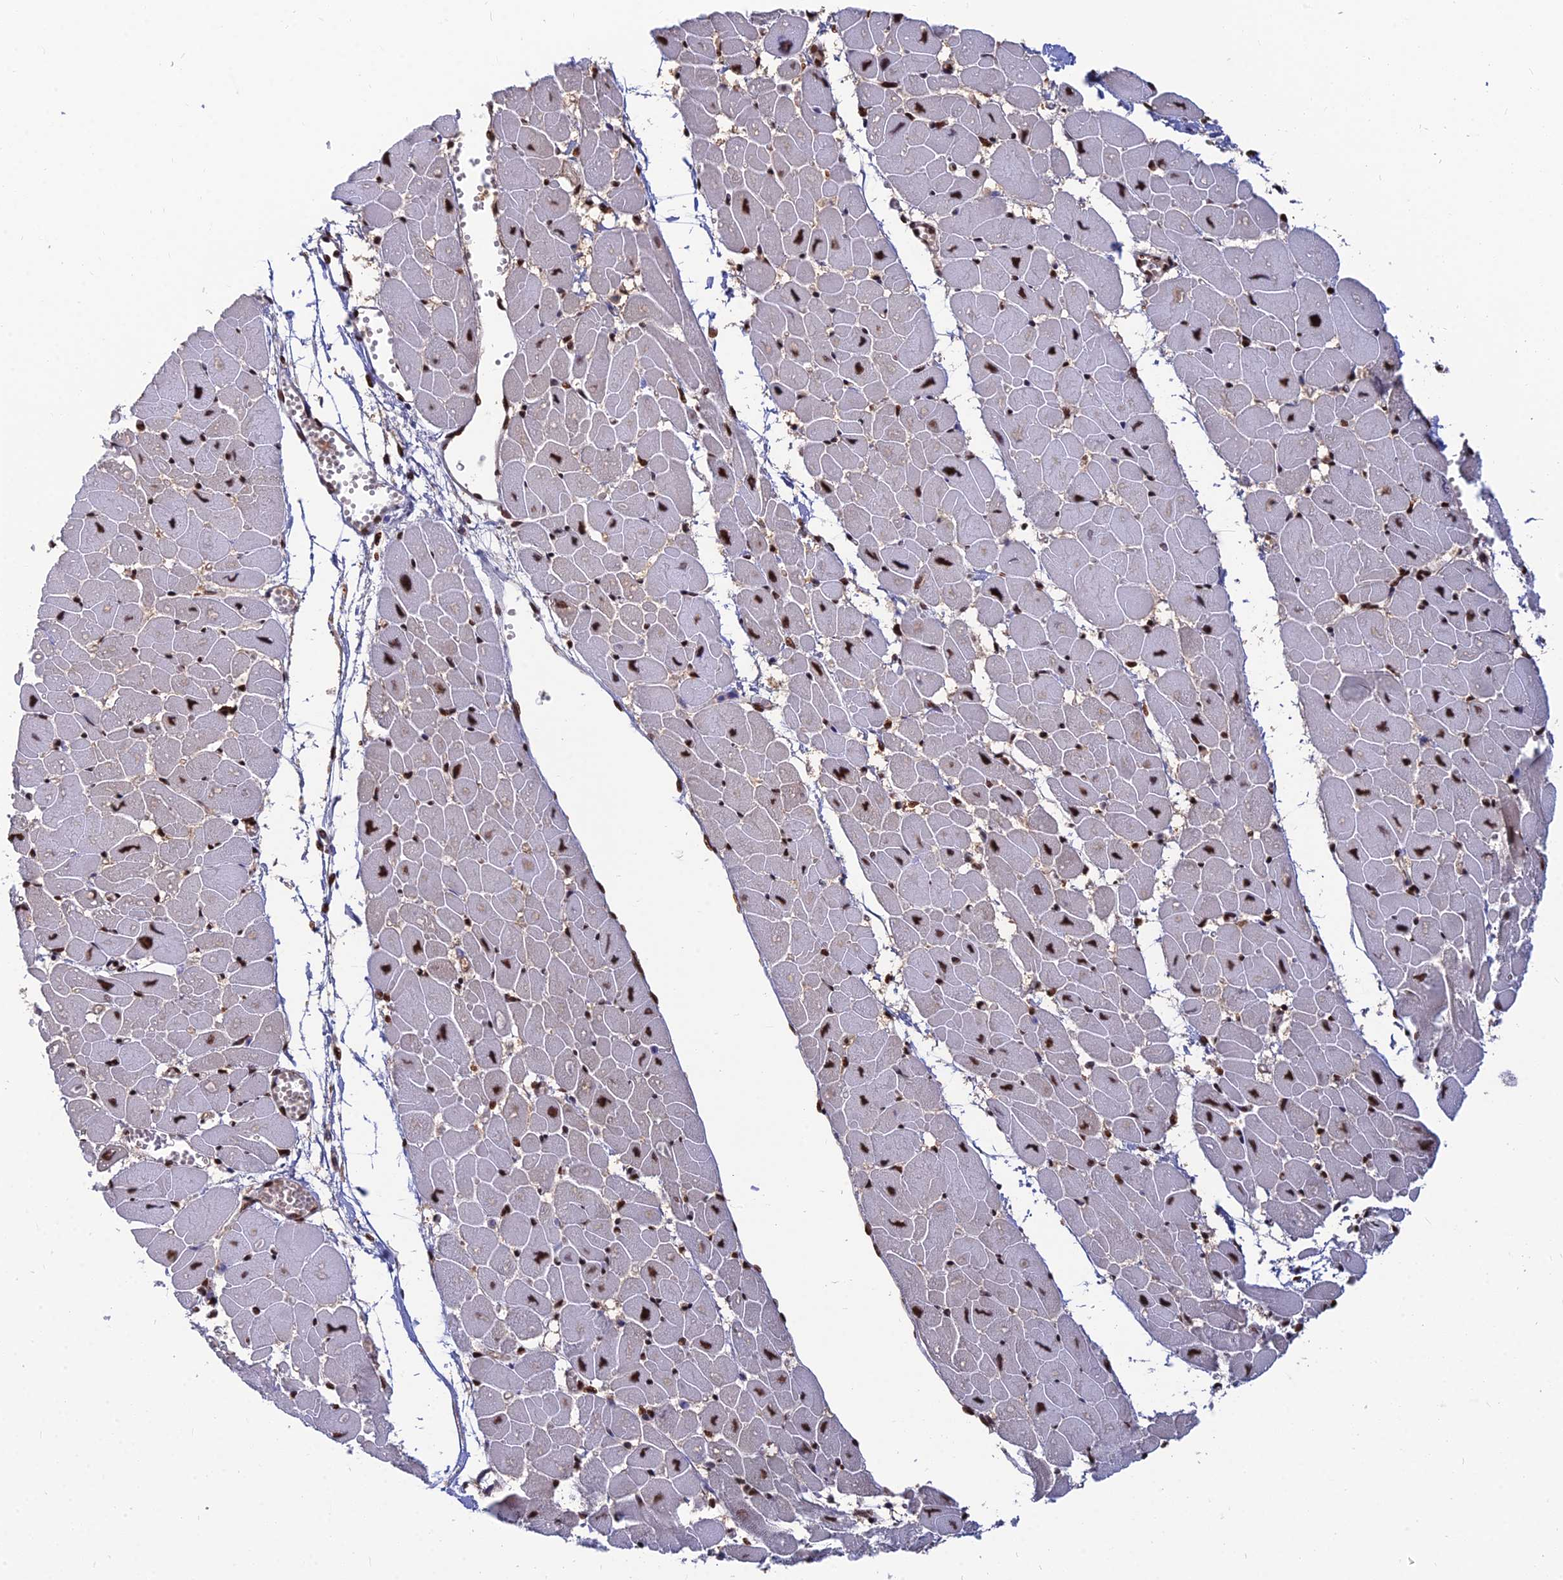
{"staining": {"intensity": "strong", "quantity": "25%-75%", "location": "cytoplasmic/membranous,nuclear"}, "tissue": "heart muscle", "cell_type": "Cardiomyocytes", "image_type": "normal", "snomed": [{"axis": "morphology", "description": "Normal tissue, NOS"}, {"axis": "topography", "description": "Heart"}], "caption": "Immunohistochemical staining of unremarkable human heart muscle demonstrates 25%-75% levels of strong cytoplasmic/membranous,nuclear protein expression in approximately 25%-75% of cardiomyocytes. Immunohistochemistry stains the protein in brown and the nuclei are stained blue.", "gene": "DNPEP", "patient": {"sex": "female", "age": 54}}